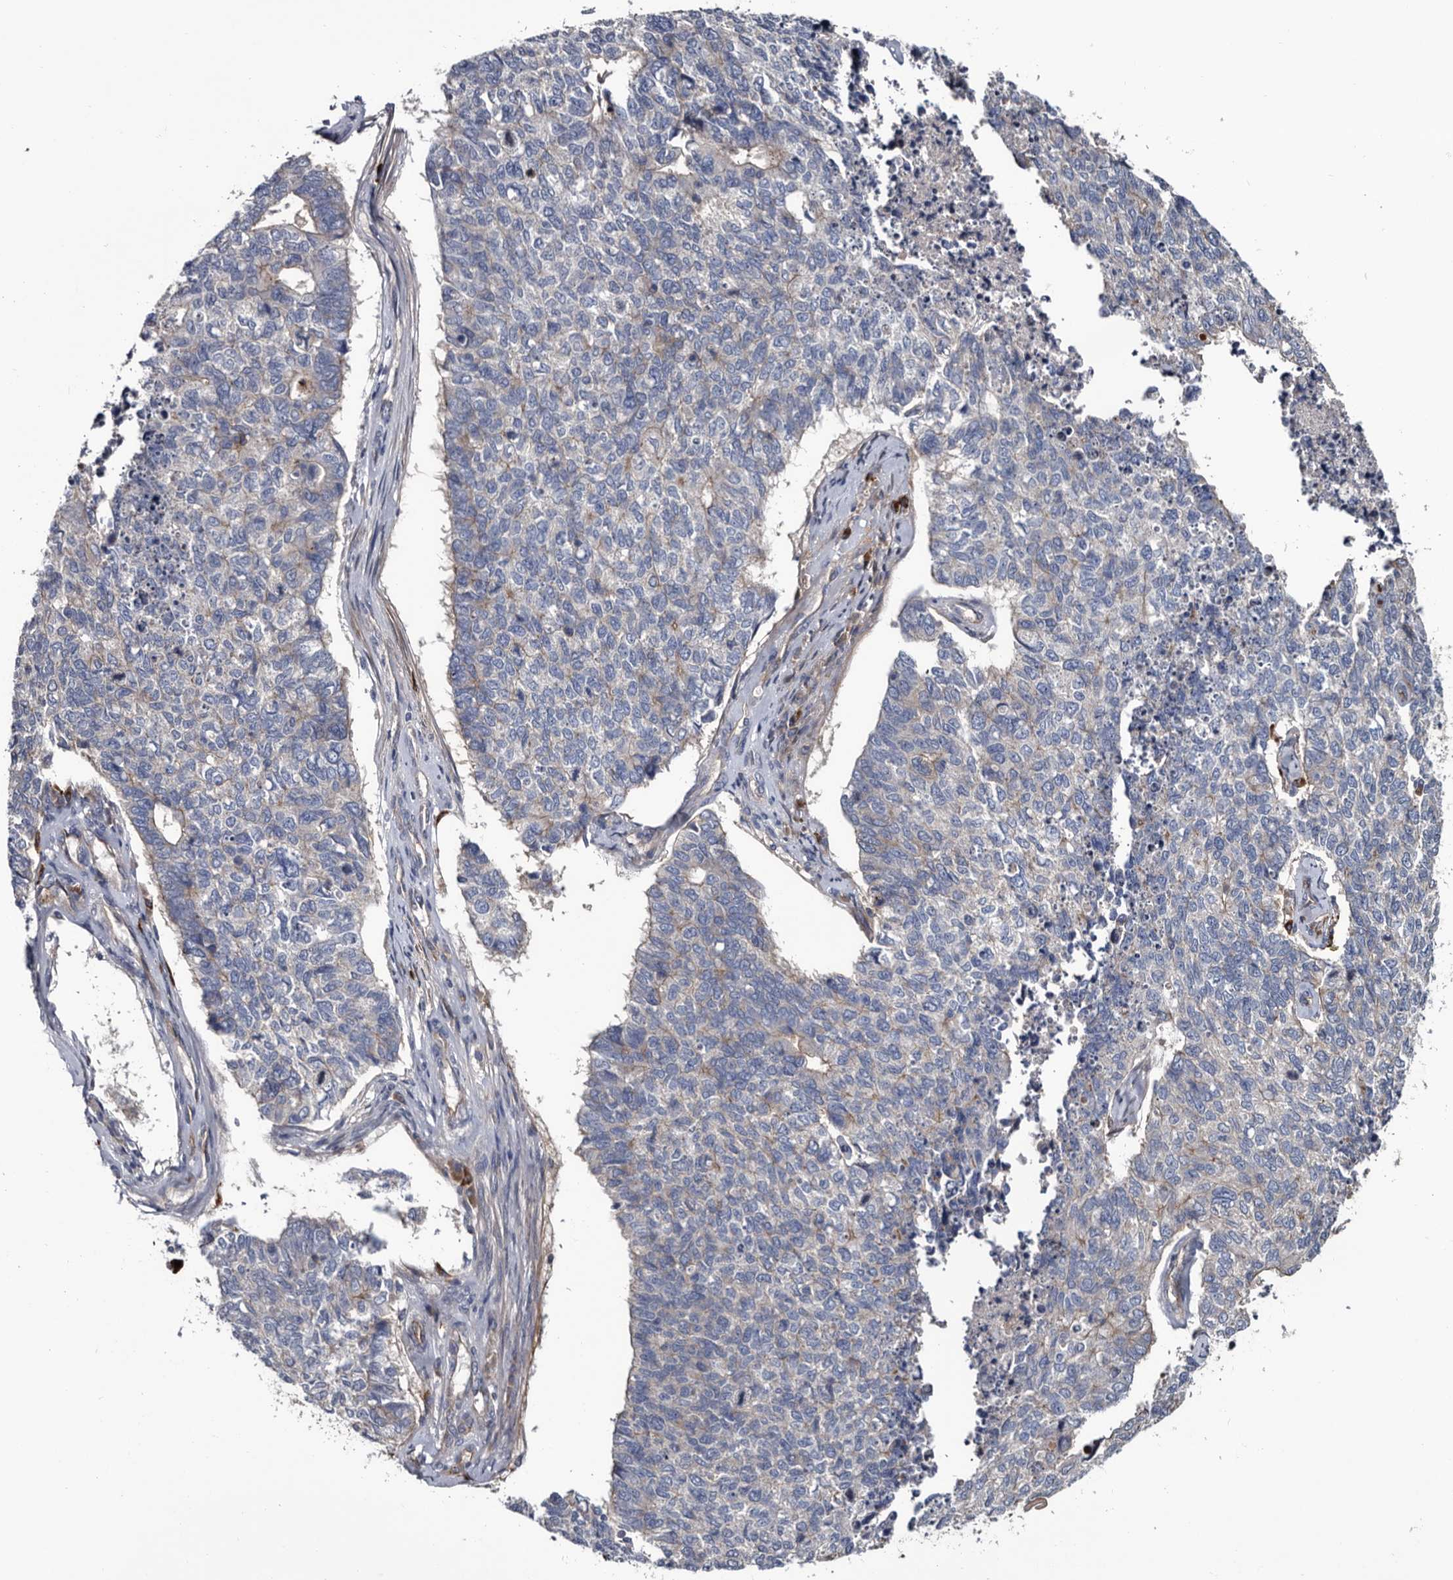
{"staining": {"intensity": "weak", "quantity": "25%-75%", "location": "cytoplasmic/membranous"}, "tissue": "cervical cancer", "cell_type": "Tumor cells", "image_type": "cancer", "snomed": [{"axis": "morphology", "description": "Squamous cell carcinoma, NOS"}, {"axis": "topography", "description": "Cervix"}], "caption": "A brown stain labels weak cytoplasmic/membranous positivity of a protein in cervical cancer tumor cells.", "gene": "TSPAN17", "patient": {"sex": "female", "age": 63}}